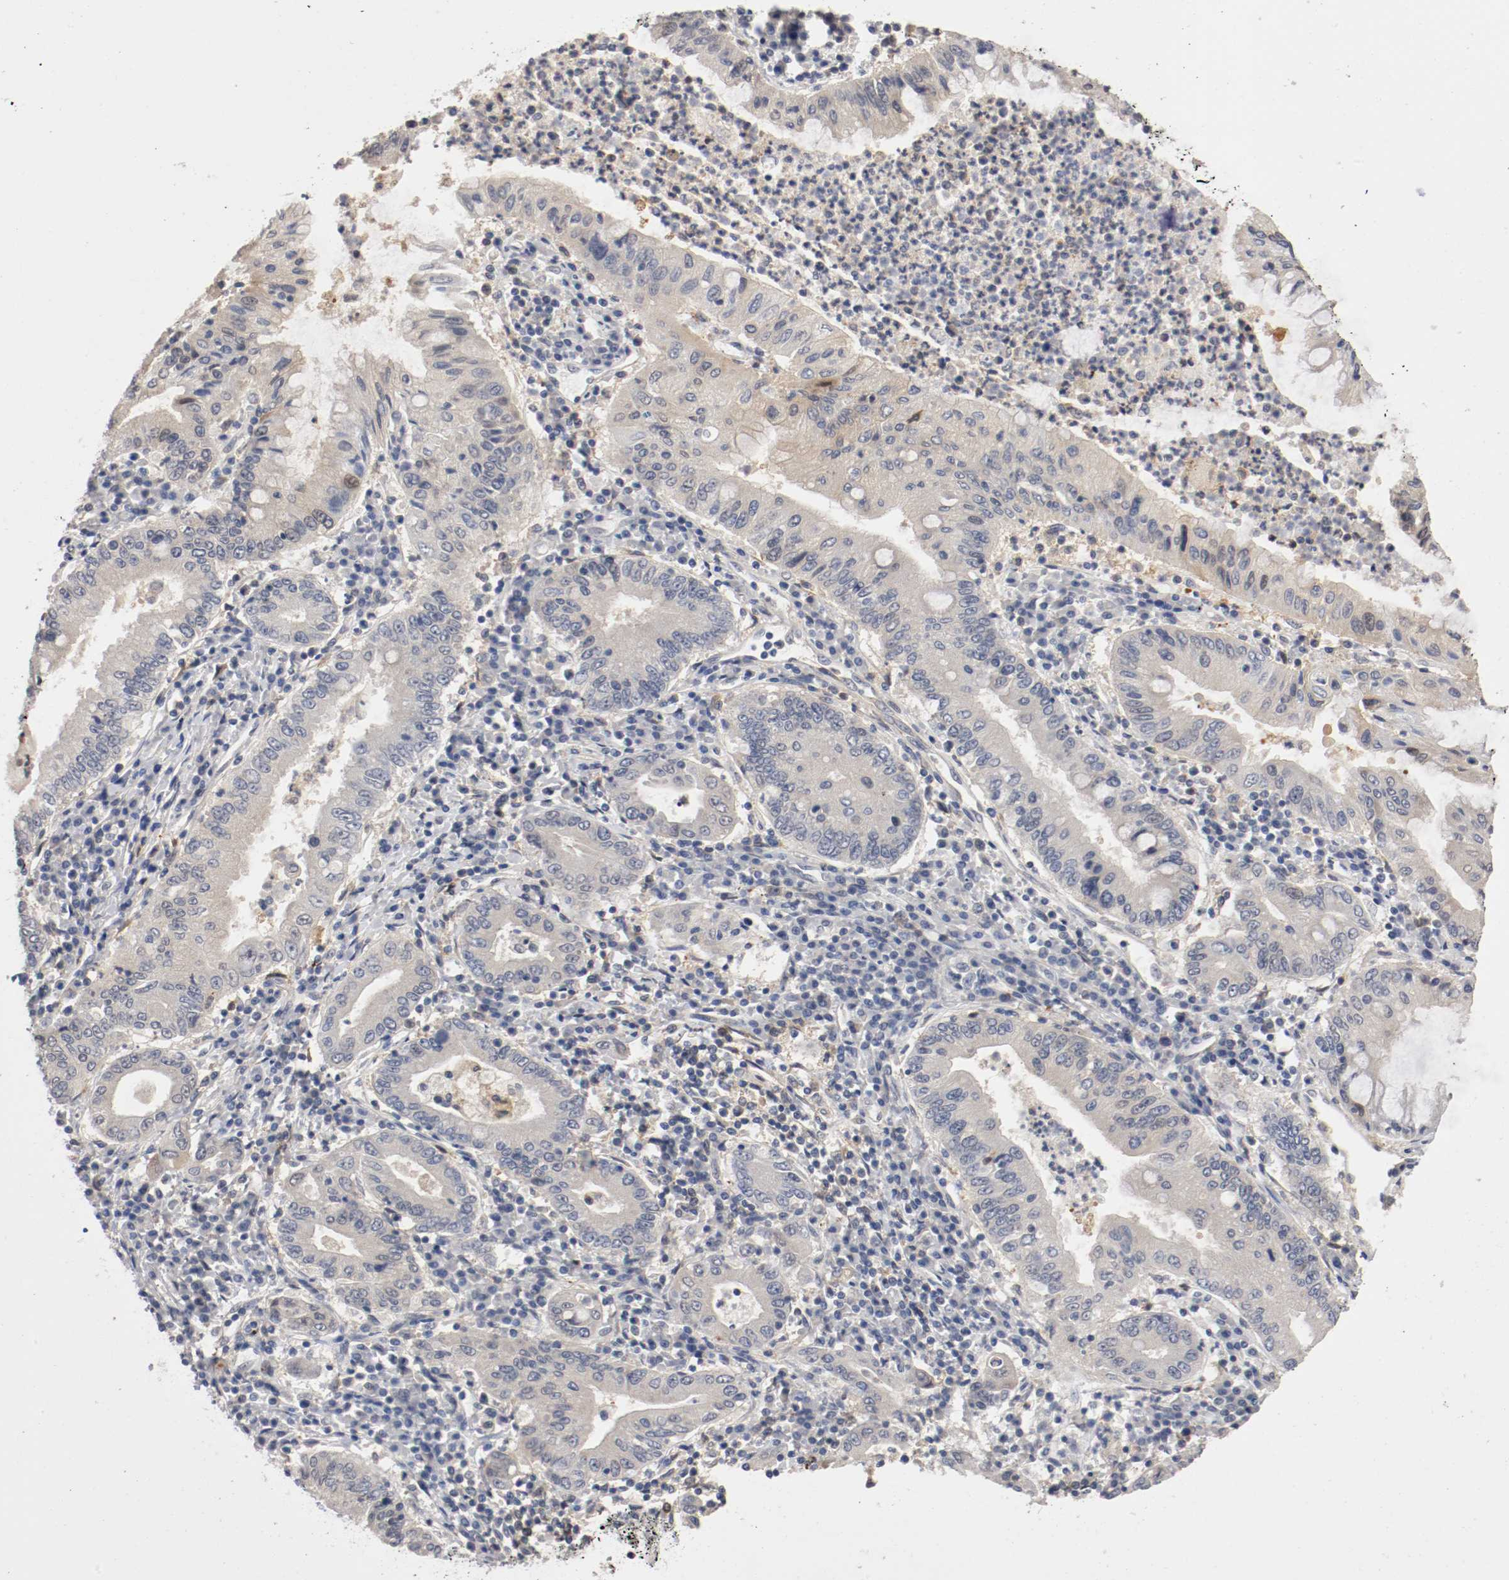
{"staining": {"intensity": "weak", "quantity": "<25%", "location": "cytoplasmic/membranous"}, "tissue": "stomach cancer", "cell_type": "Tumor cells", "image_type": "cancer", "snomed": [{"axis": "morphology", "description": "Normal tissue, NOS"}, {"axis": "morphology", "description": "Adenocarcinoma, NOS"}, {"axis": "topography", "description": "Esophagus"}, {"axis": "topography", "description": "Stomach, upper"}, {"axis": "topography", "description": "Peripheral nerve tissue"}], "caption": "High power microscopy micrograph of an immunohistochemistry photomicrograph of stomach cancer, revealing no significant positivity in tumor cells.", "gene": "RBM23", "patient": {"sex": "male", "age": 62}}